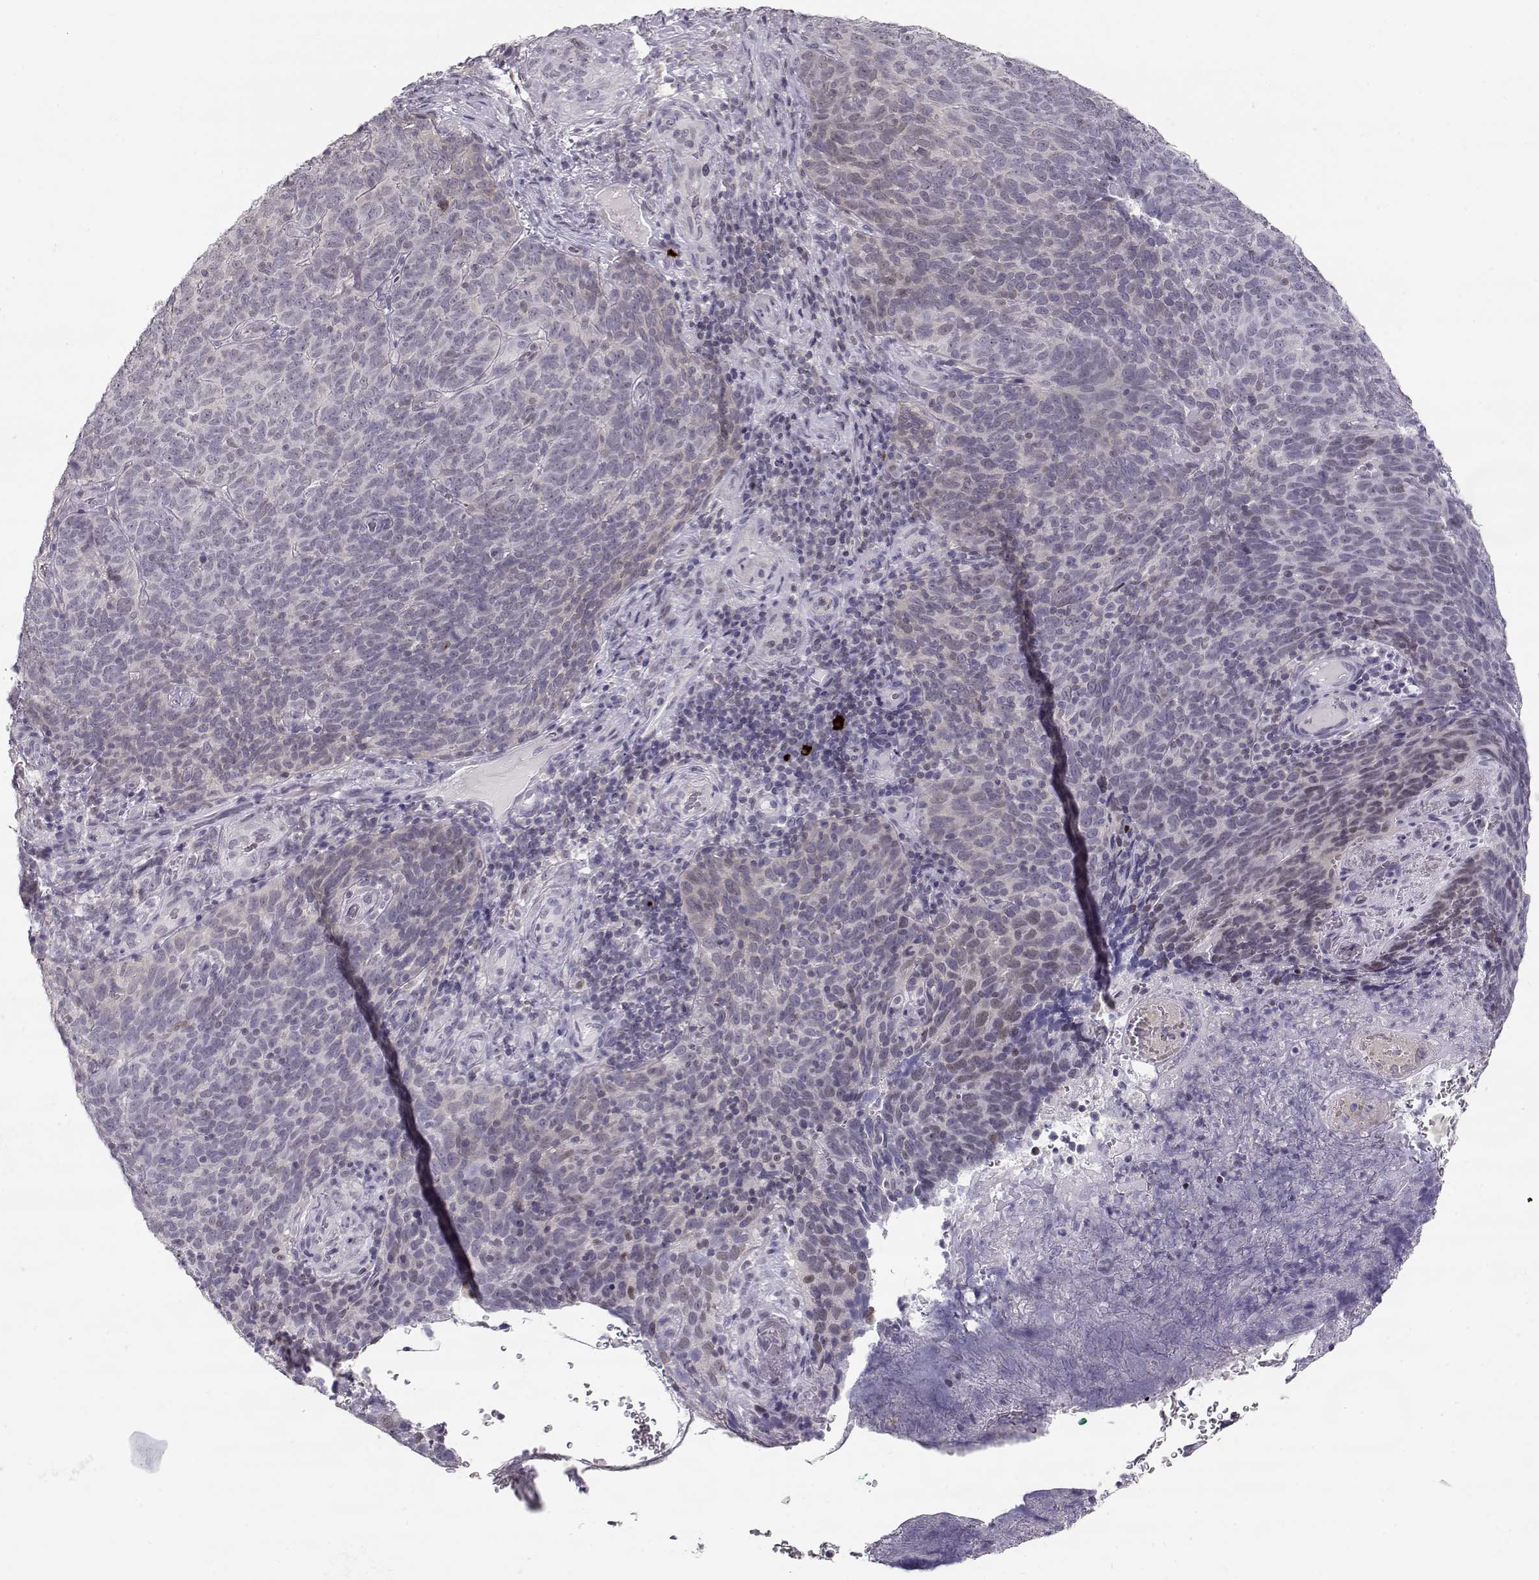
{"staining": {"intensity": "negative", "quantity": "none", "location": "none"}, "tissue": "skin cancer", "cell_type": "Tumor cells", "image_type": "cancer", "snomed": [{"axis": "morphology", "description": "Squamous cell carcinoma, NOS"}, {"axis": "topography", "description": "Skin"}, {"axis": "topography", "description": "Anal"}], "caption": "Tumor cells show no significant staining in squamous cell carcinoma (skin).", "gene": "TEPP", "patient": {"sex": "female", "age": 51}}